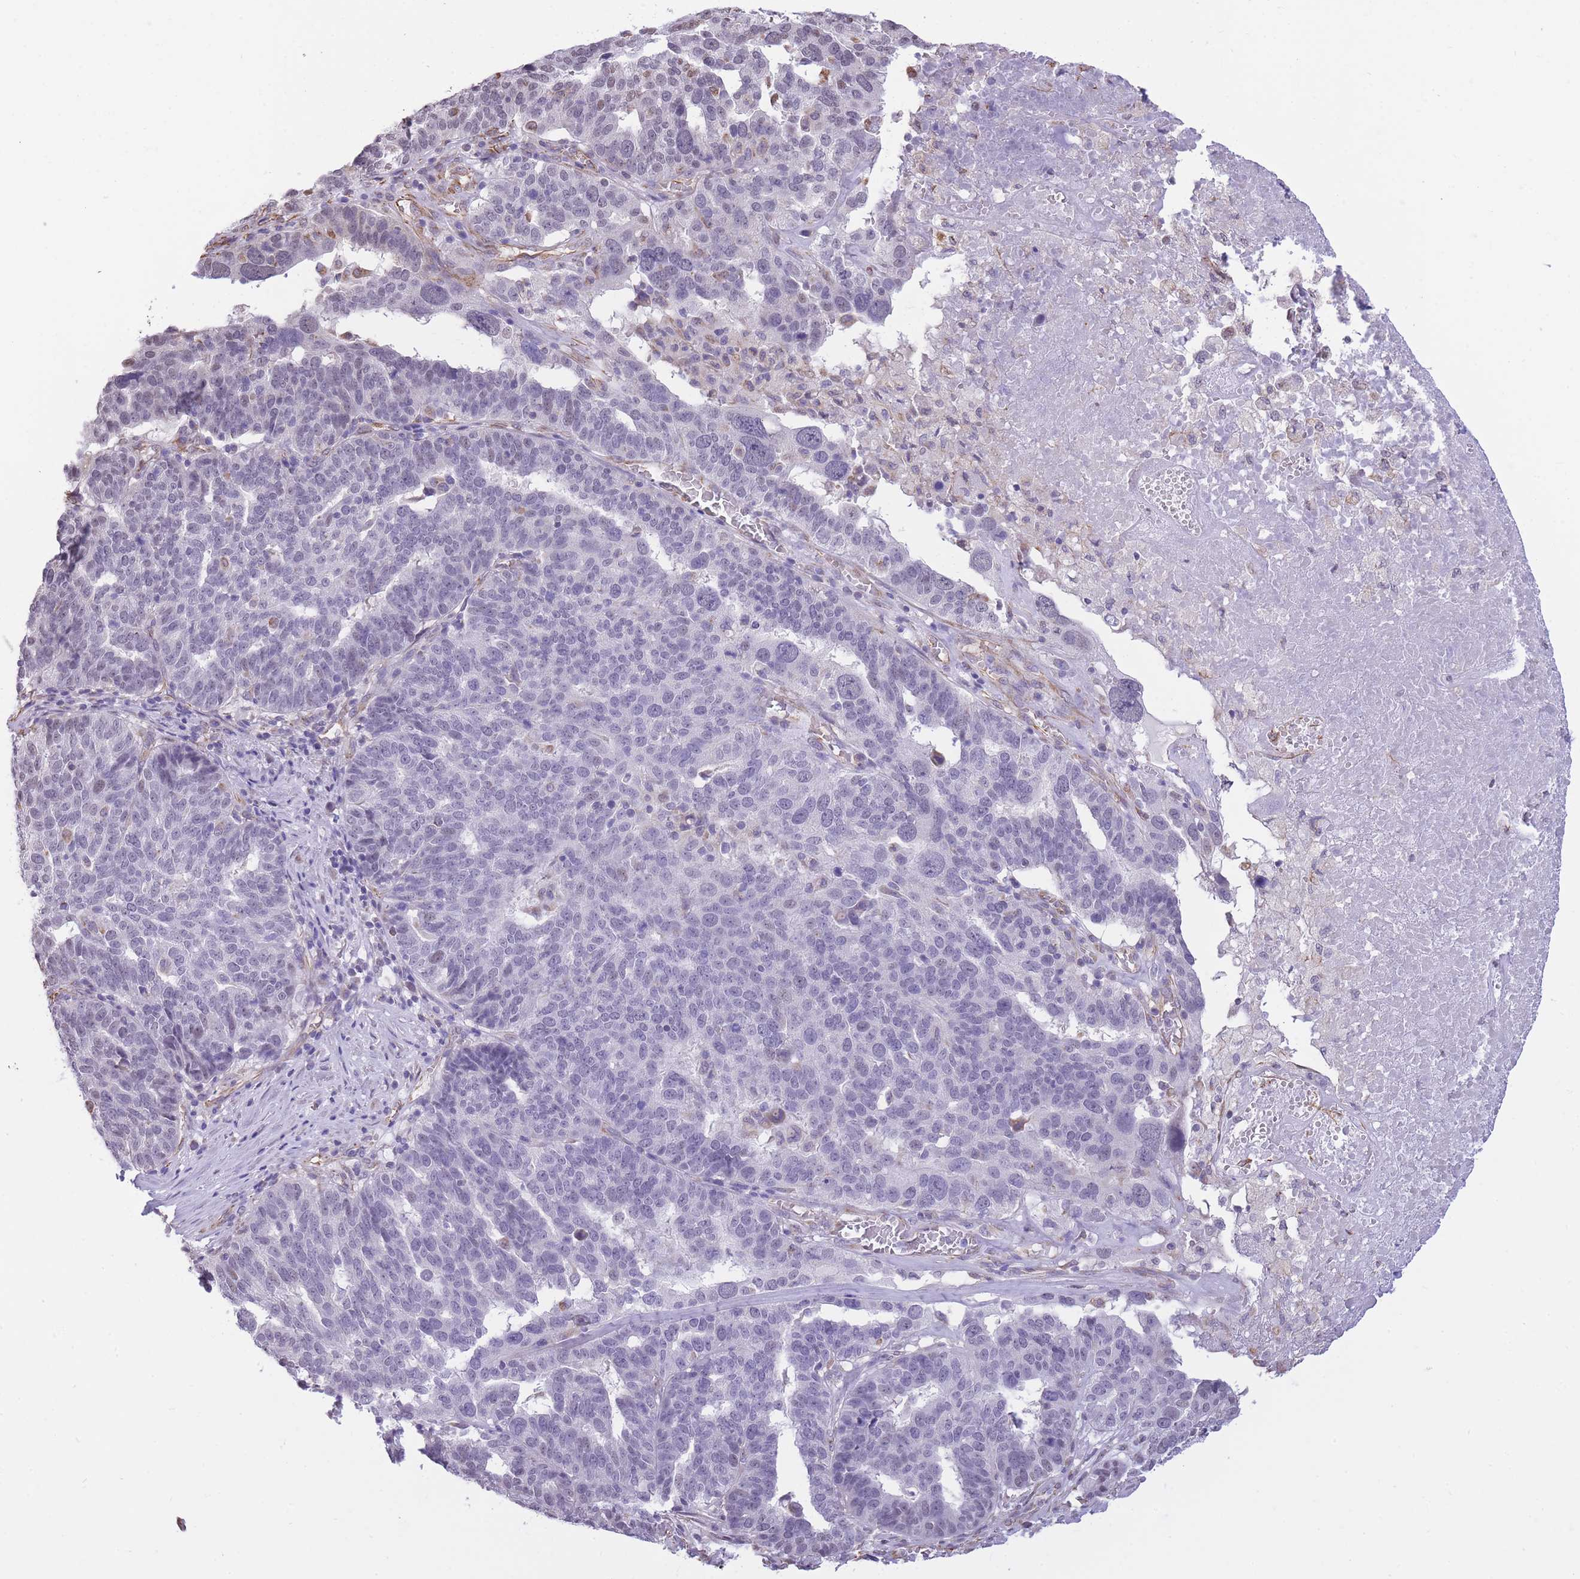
{"staining": {"intensity": "negative", "quantity": "none", "location": "none"}, "tissue": "ovarian cancer", "cell_type": "Tumor cells", "image_type": "cancer", "snomed": [{"axis": "morphology", "description": "Cystadenocarcinoma, serous, NOS"}, {"axis": "topography", "description": "Ovary"}], "caption": "The immunohistochemistry histopathology image has no significant expression in tumor cells of serous cystadenocarcinoma (ovarian) tissue.", "gene": "PSG8", "patient": {"sex": "female", "age": 59}}